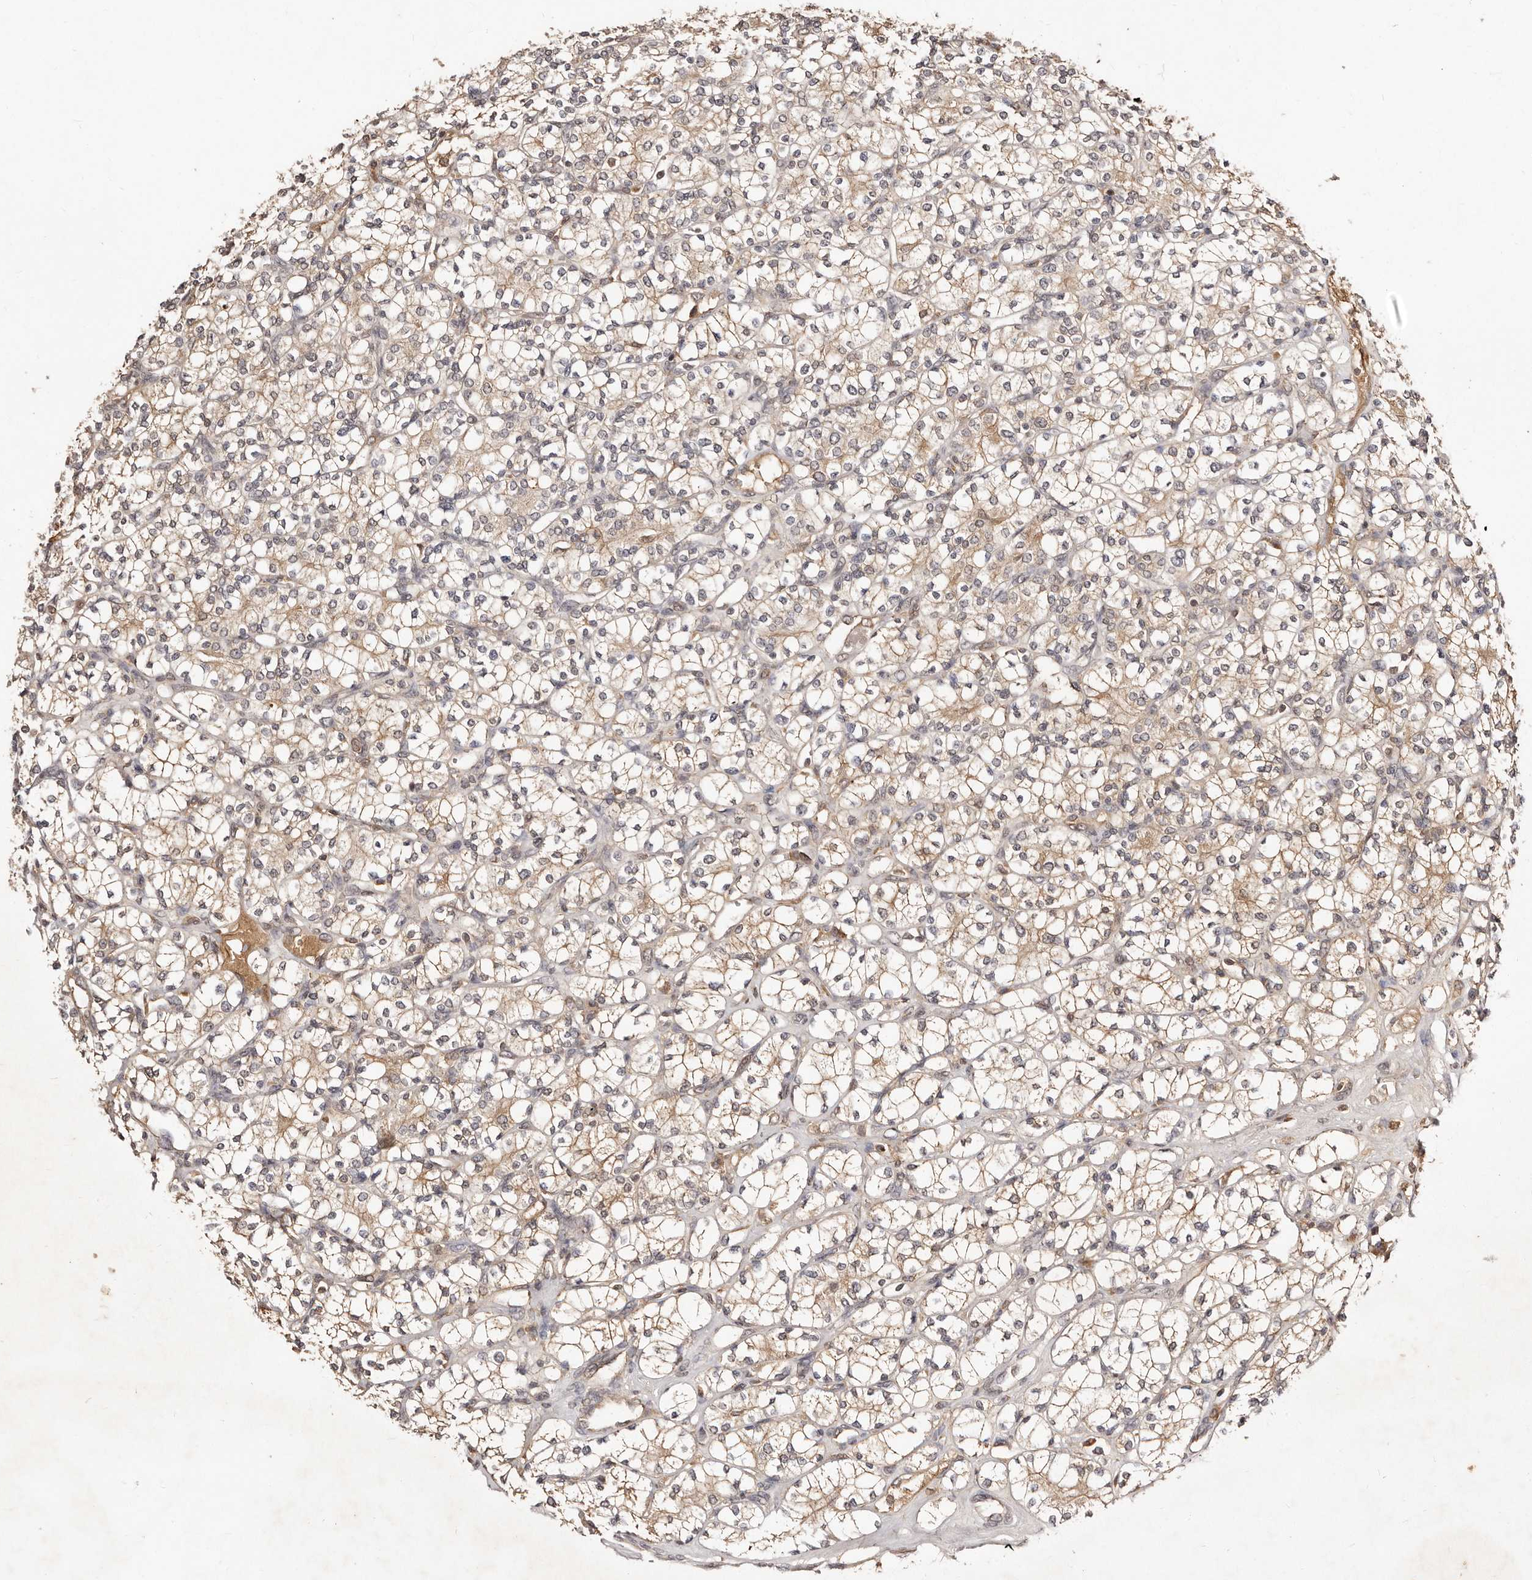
{"staining": {"intensity": "moderate", "quantity": "25%-75%", "location": "cytoplasmic/membranous"}, "tissue": "renal cancer", "cell_type": "Tumor cells", "image_type": "cancer", "snomed": [{"axis": "morphology", "description": "Adenocarcinoma, NOS"}, {"axis": "topography", "description": "Kidney"}], "caption": "Immunohistochemistry of renal cancer shows medium levels of moderate cytoplasmic/membranous positivity in approximately 25%-75% of tumor cells.", "gene": "BICRAL", "patient": {"sex": "male", "age": 77}}